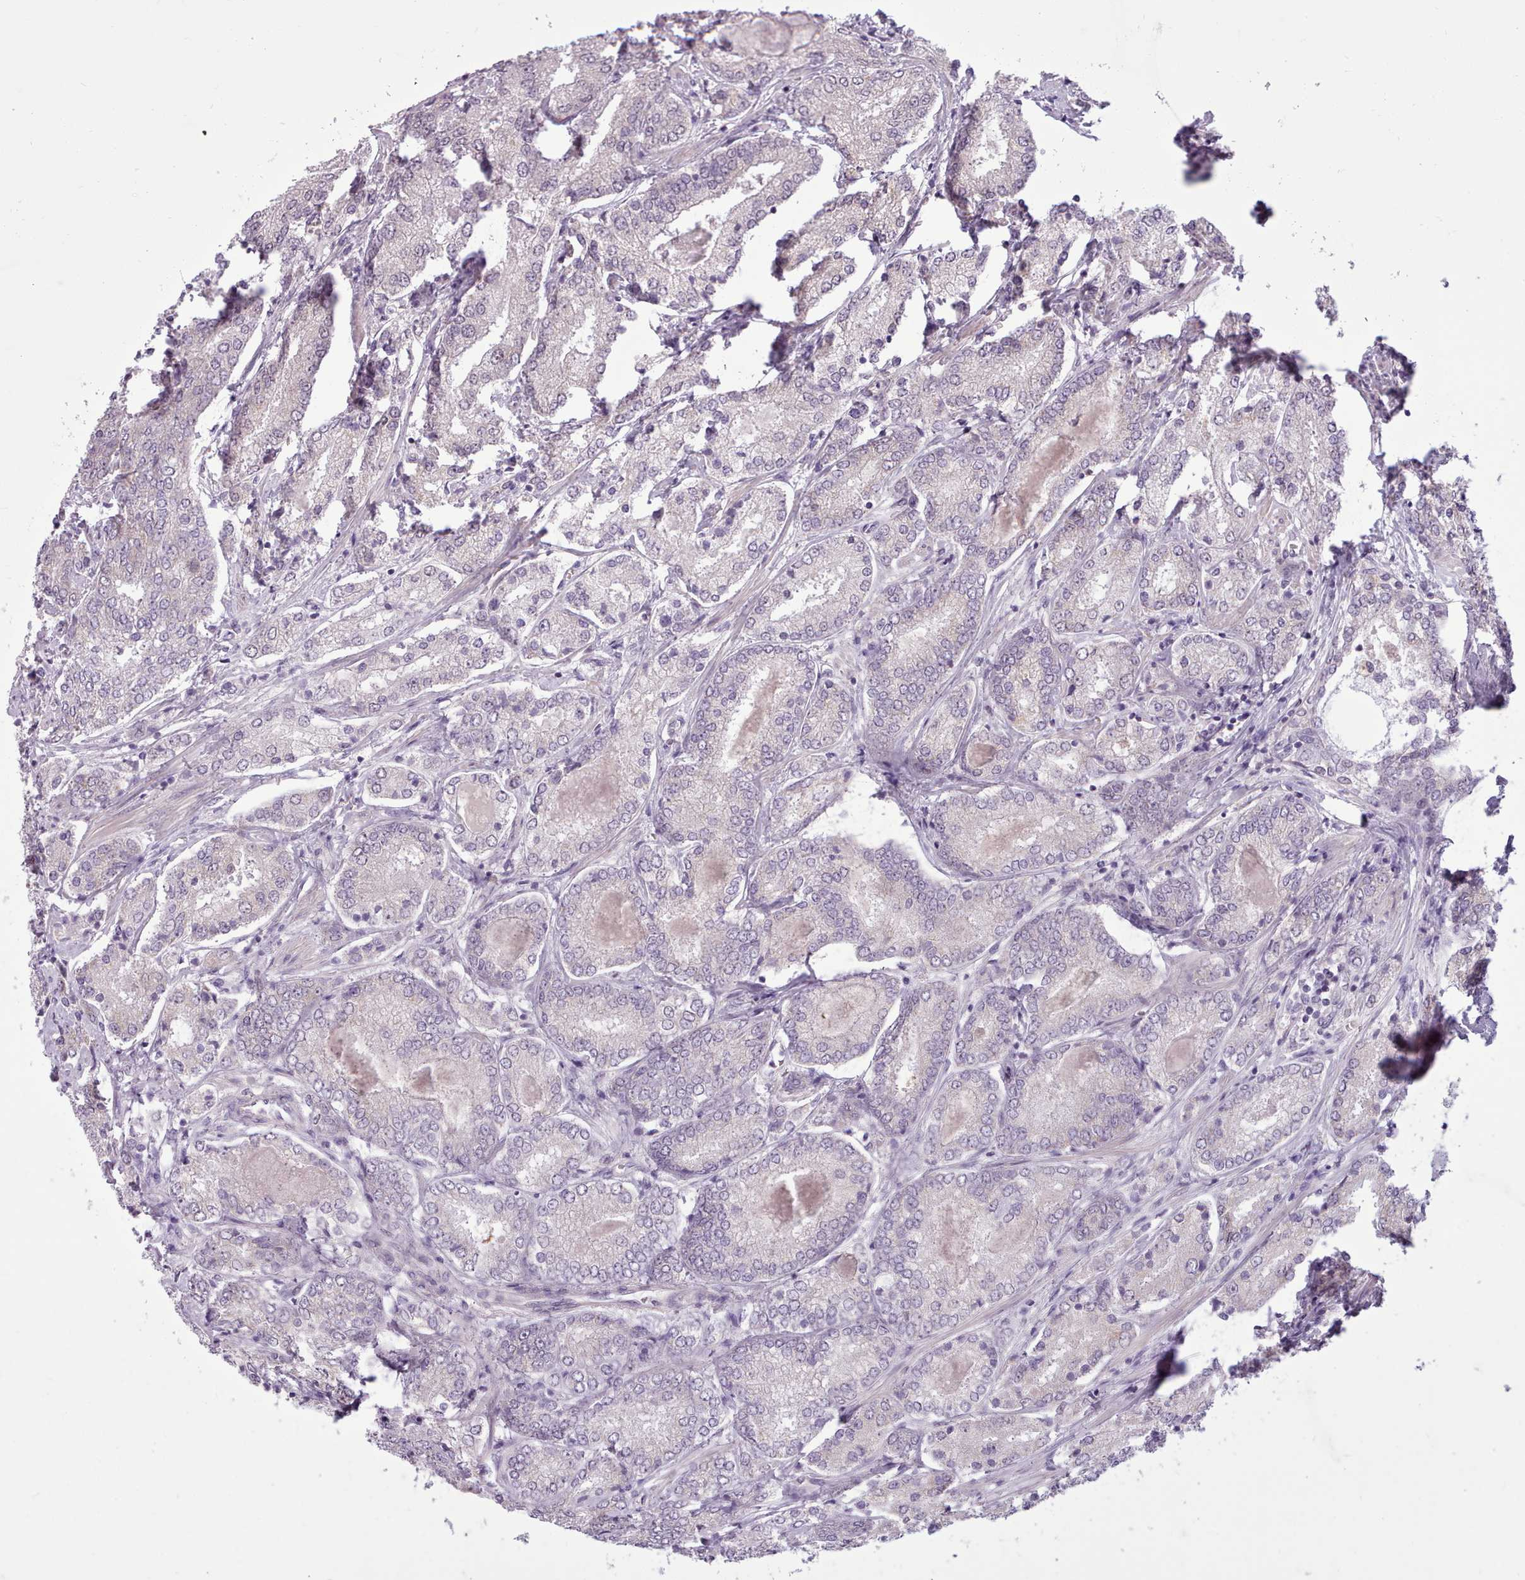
{"staining": {"intensity": "negative", "quantity": "none", "location": "none"}, "tissue": "prostate cancer", "cell_type": "Tumor cells", "image_type": "cancer", "snomed": [{"axis": "morphology", "description": "Adenocarcinoma, High grade"}, {"axis": "topography", "description": "Prostate"}], "caption": "The immunohistochemistry micrograph has no significant staining in tumor cells of prostate high-grade adenocarcinoma tissue.", "gene": "SLURP1", "patient": {"sex": "male", "age": 63}}